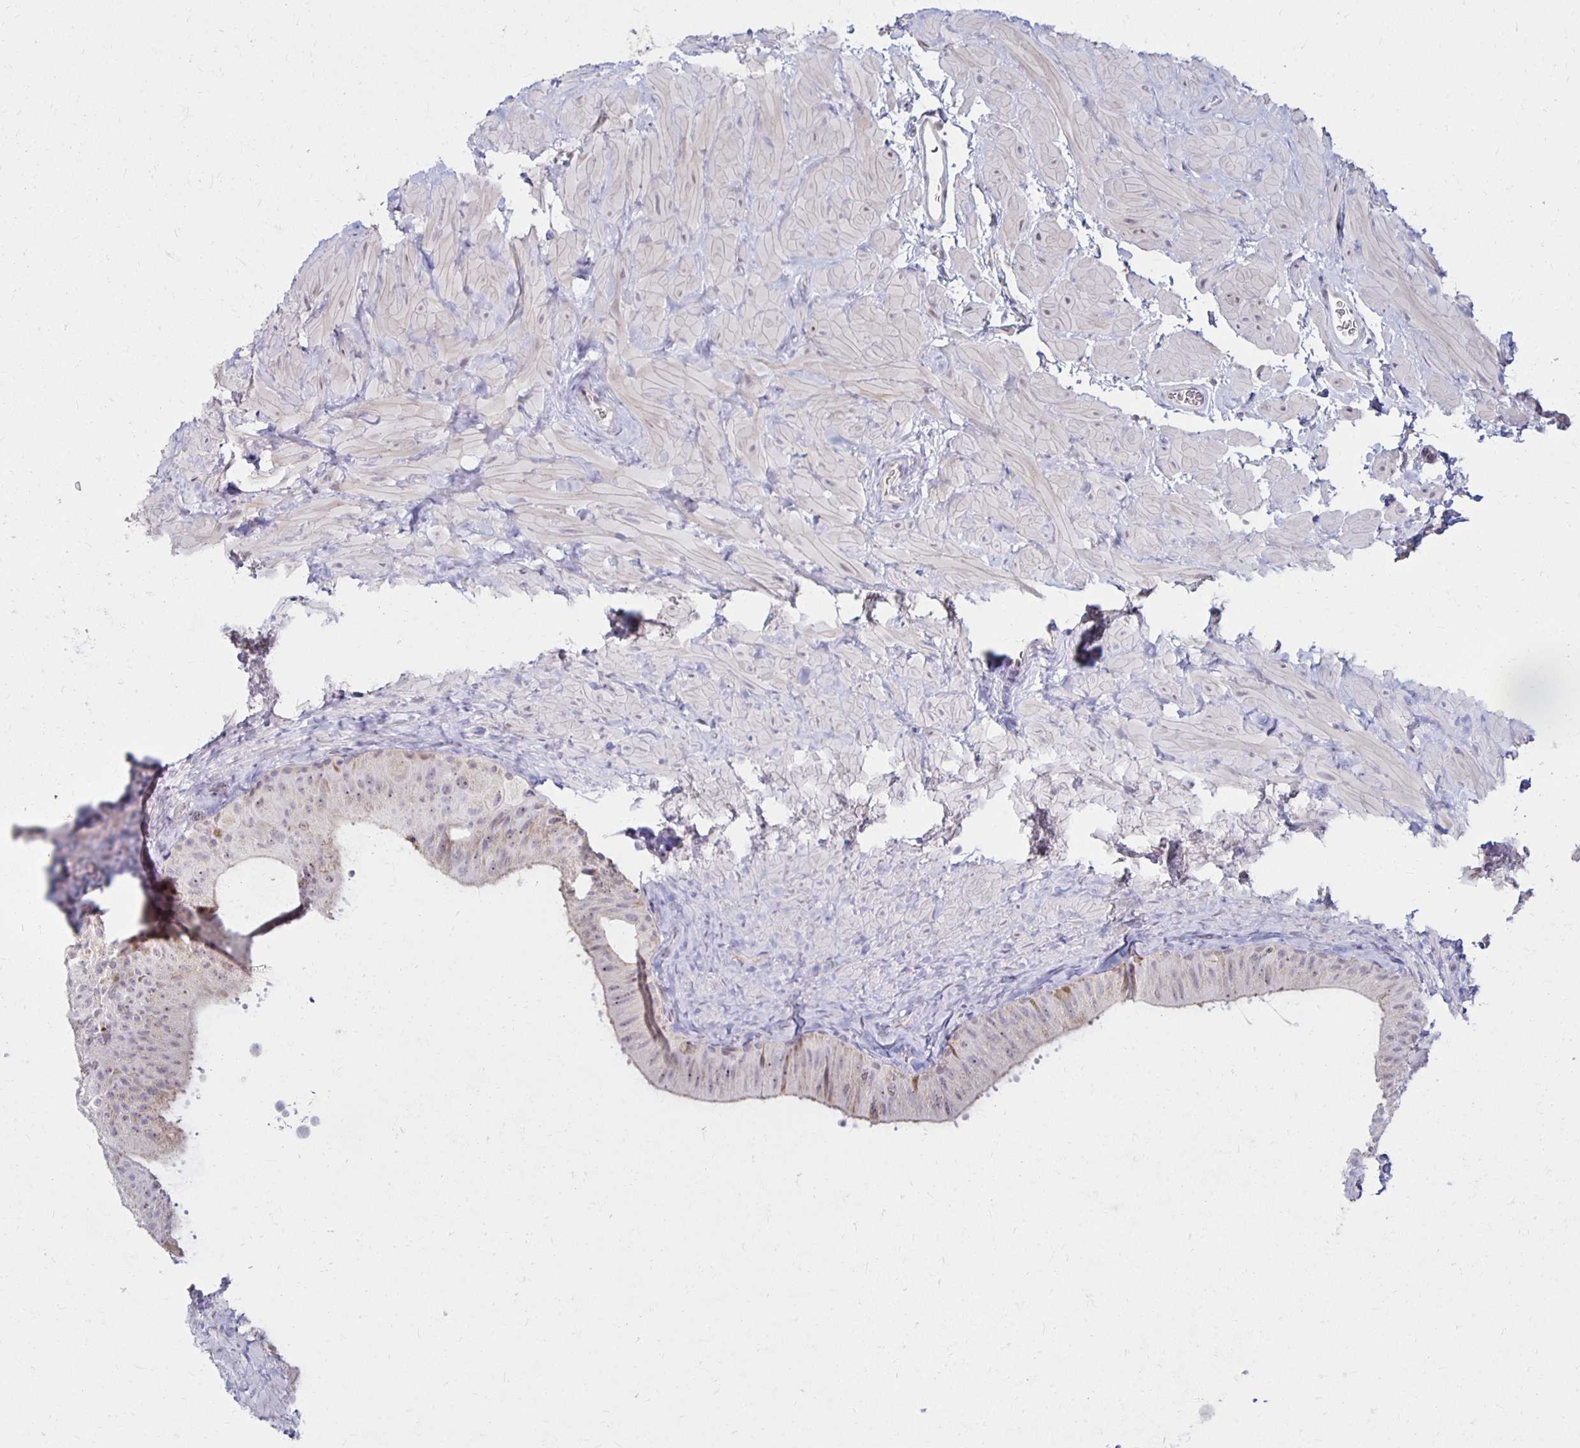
{"staining": {"intensity": "moderate", "quantity": "25%-75%", "location": "nuclear"}, "tissue": "epididymis", "cell_type": "Glandular cells", "image_type": "normal", "snomed": [{"axis": "morphology", "description": "Normal tissue, NOS"}, {"axis": "topography", "description": "Epididymis, spermatic cord, NOS"}, {"axis": "topography", "description": "Epididymis"}], "caption": "High-power microscopy captured an IHC image of normal epididymis, revealing moderate nuclear staining in about 25%-75% of glandular cells.", "gene": "DAGLA", "patient": {"sex": "male", "age": 31}}